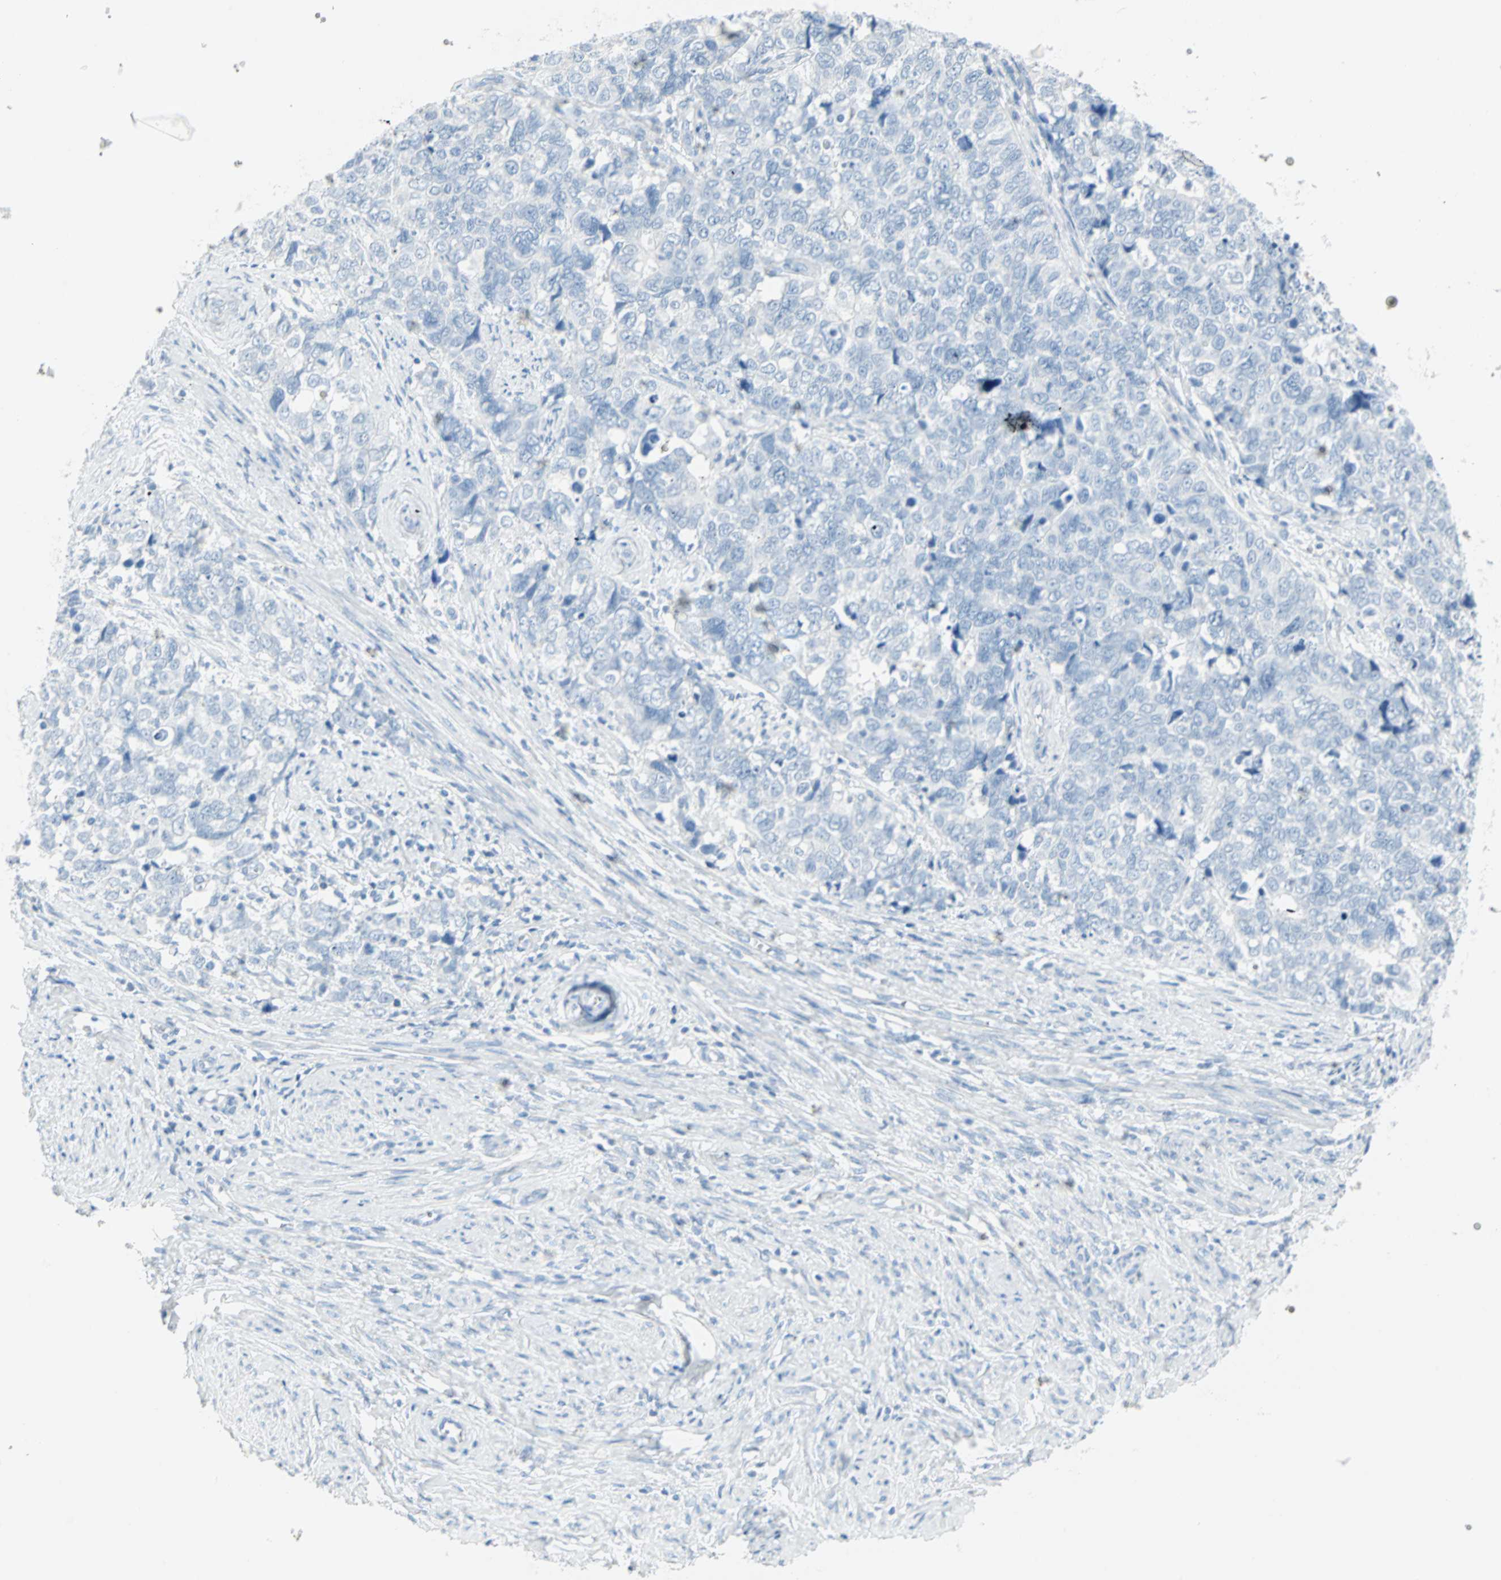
{"staining": {"intensity": "negative", "quantity": "none", "location": "none"}, "tissue": "cervical cancer", "cell_type": "Tumor cells", "image_type": "cancer", "snomed": [{"axis": "morphology", "description": "Squamous cell carcinoma, NOS"}, {"axis": "topography", "description": "Cervix"}], "caption": "An immunohistochemistry (IHC) photomicrograph of cervical squamous cell carcinoma is shown. There is no staining in tumor cells of cervical squamous cell carcinoma.", "gene": "STX1A", "patient": {"sex": "female", "age": 63}}